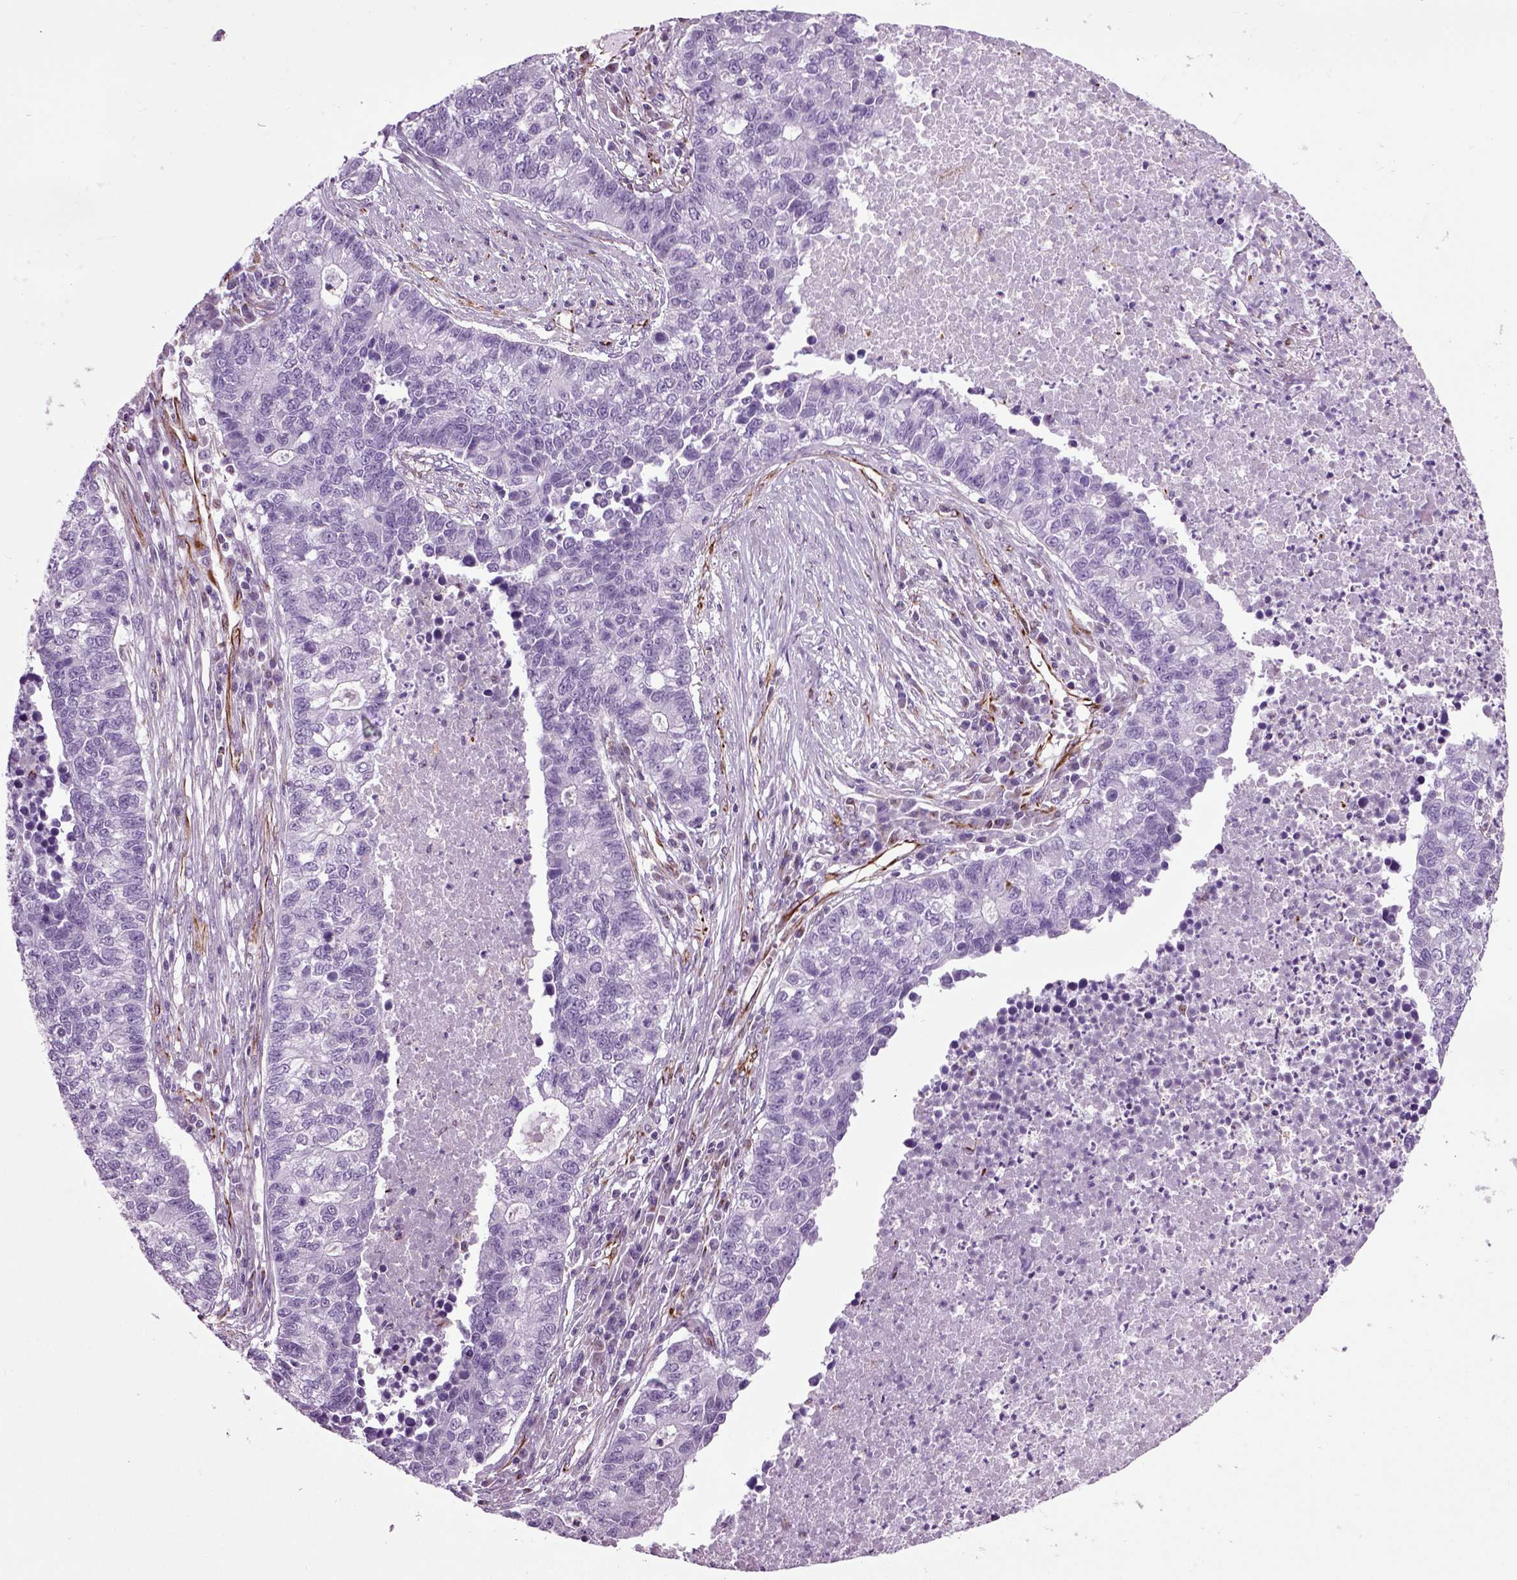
{"staining": {"intensity": "negative", "quantity": "none", "location": "none"}, "tissue": "lung cancer", "cell_type": "Tumor cells", "image_type": "cancer", "snomed": [{"axis": "morphology", "description": "Adenocarcinoma, NOS"}, {"axis": "topography", "description": "Lung"}], "caption": "Protein analysis of lung adenocarcinoma displays no significant staining in tumor cells.", "gene": "ACER3", "patient": {"sex": "male", "age": 57}}